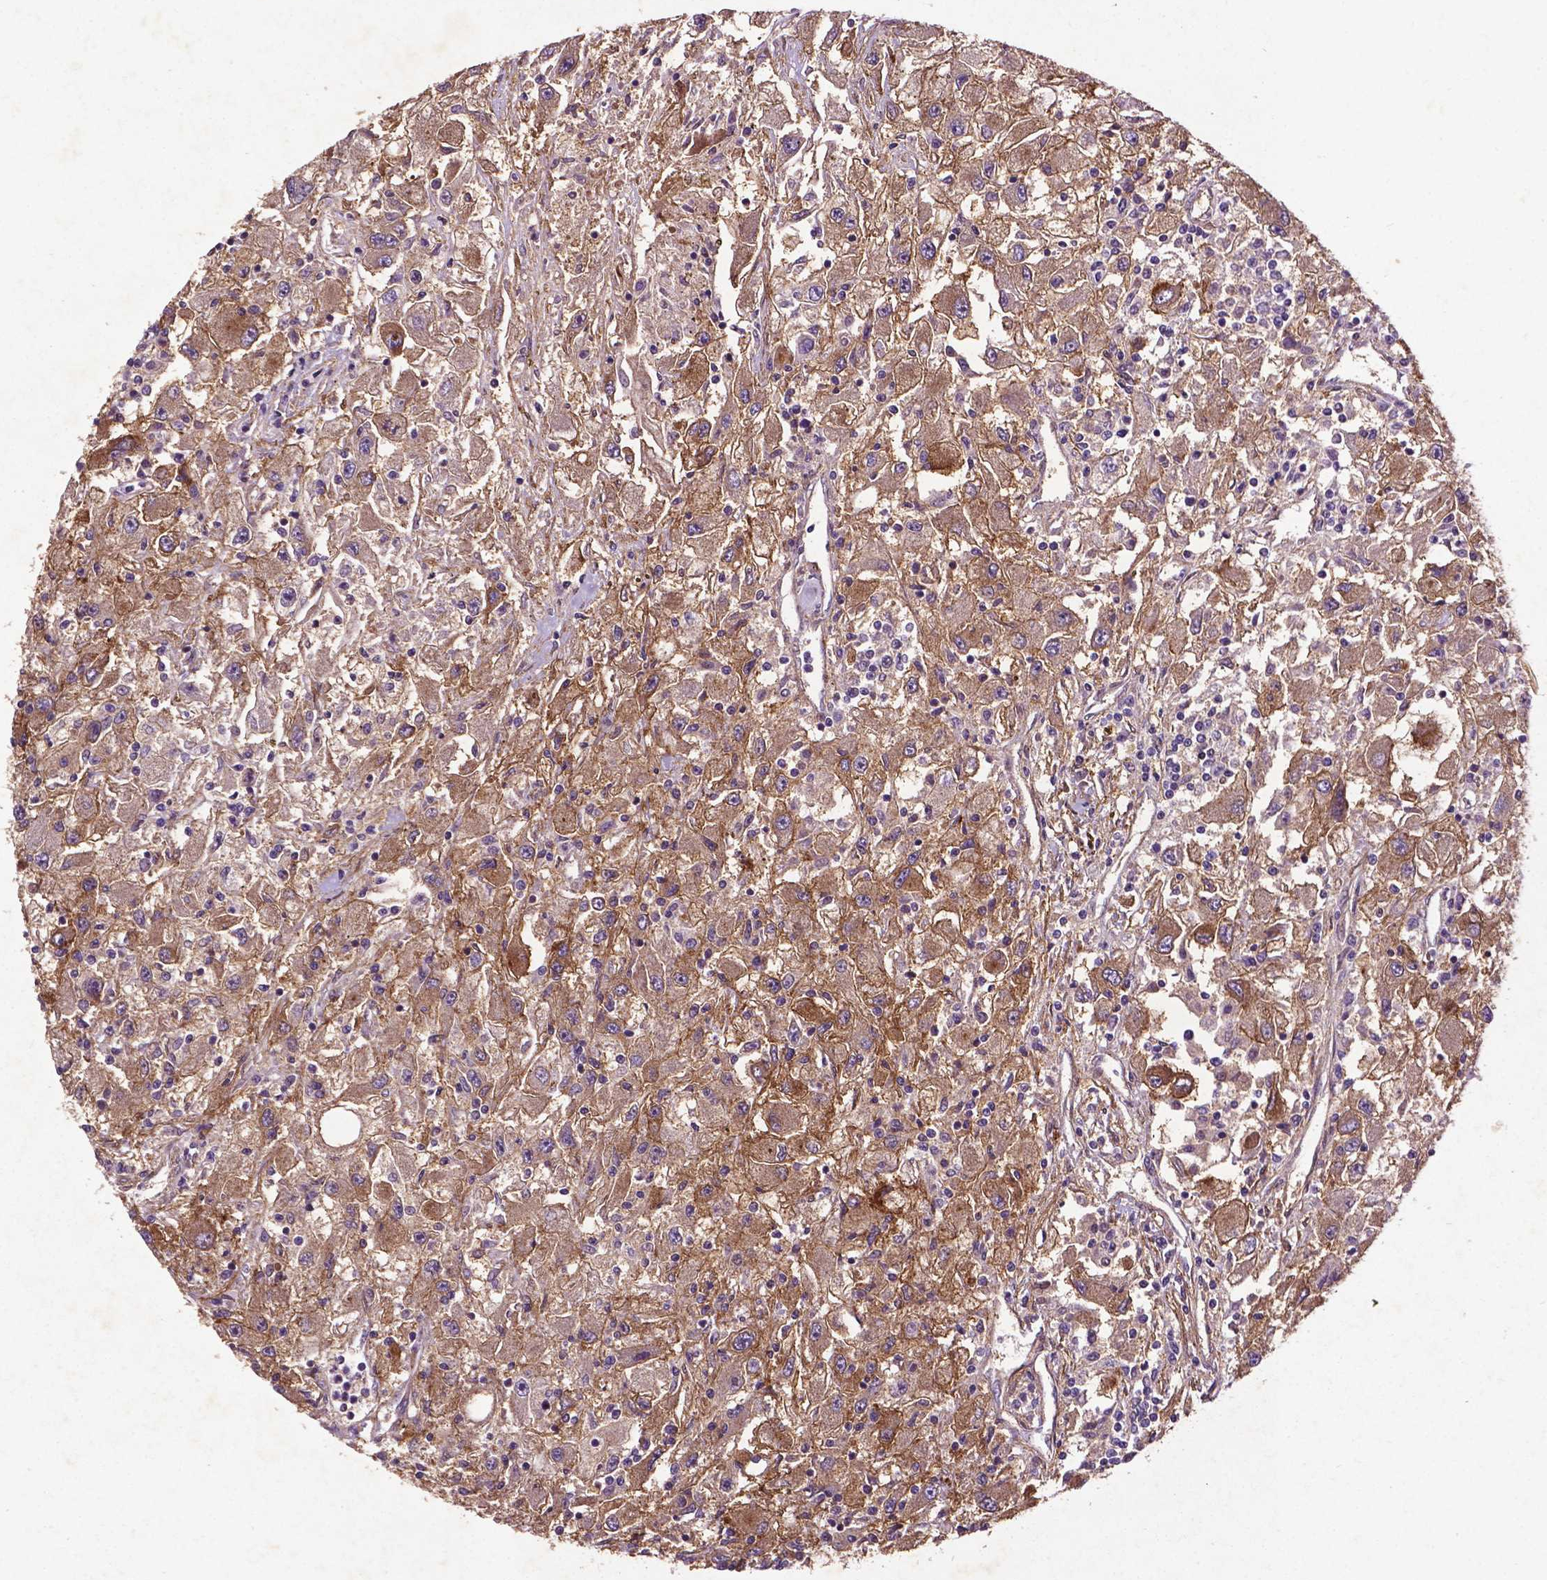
{"staining": {"intensity": "moderate", "quantity": ">75%", "location": "cytoplasmic/membranous"}, "tissue": "renal cancer", "cell_type": "Tumor cells", "image_type": "cancer", "snomed": [{"axis": "morphology", "description": "Adenocarcinoma, NOS"}, {"axis": "topography", "description": "Kidney"}], "caption": "Renal adenocarcinoma stained with a protein marker shows moderate staining in tumor cells.", "gene": "RRAS", "patient": {"sex": "female", "age": 67}}